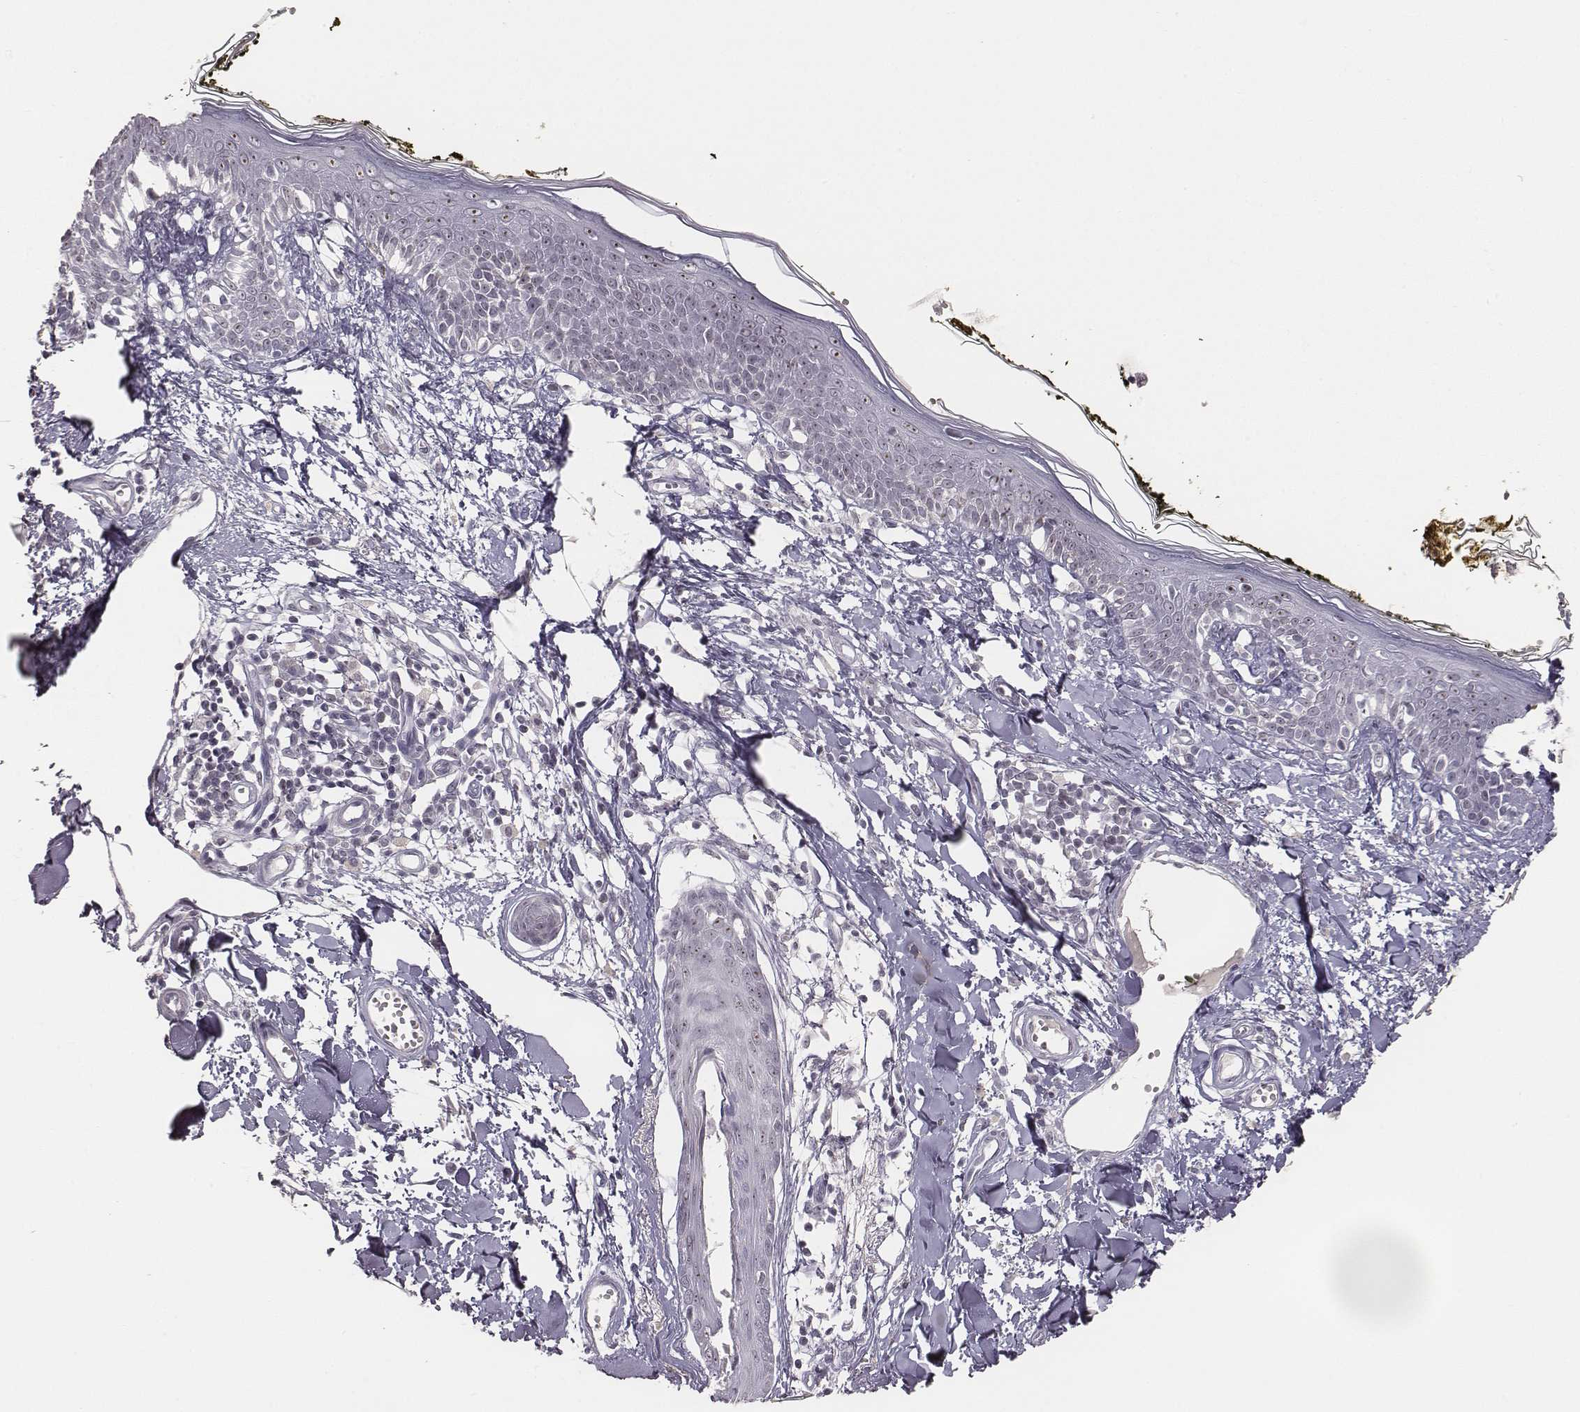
{"staining": {"intensity": "negative", "quantity": "none", "location": "none"}, "tissue": "skin", "cell_type": "Fibroblasts", "image_type": "normal", "snomed": [{"axis": "morphology", "description": "Normal tissue, NOS"}, {"axis": "topography", "description": "Skin"}], "caption": "High power microscopy histopathology image of an immunohistochemistry histopathology image of unremarkable skin, revealing no significant staining in fibroblasts.", "gene": "NIFK", "patient": {"sex": "male", "age": 76}}